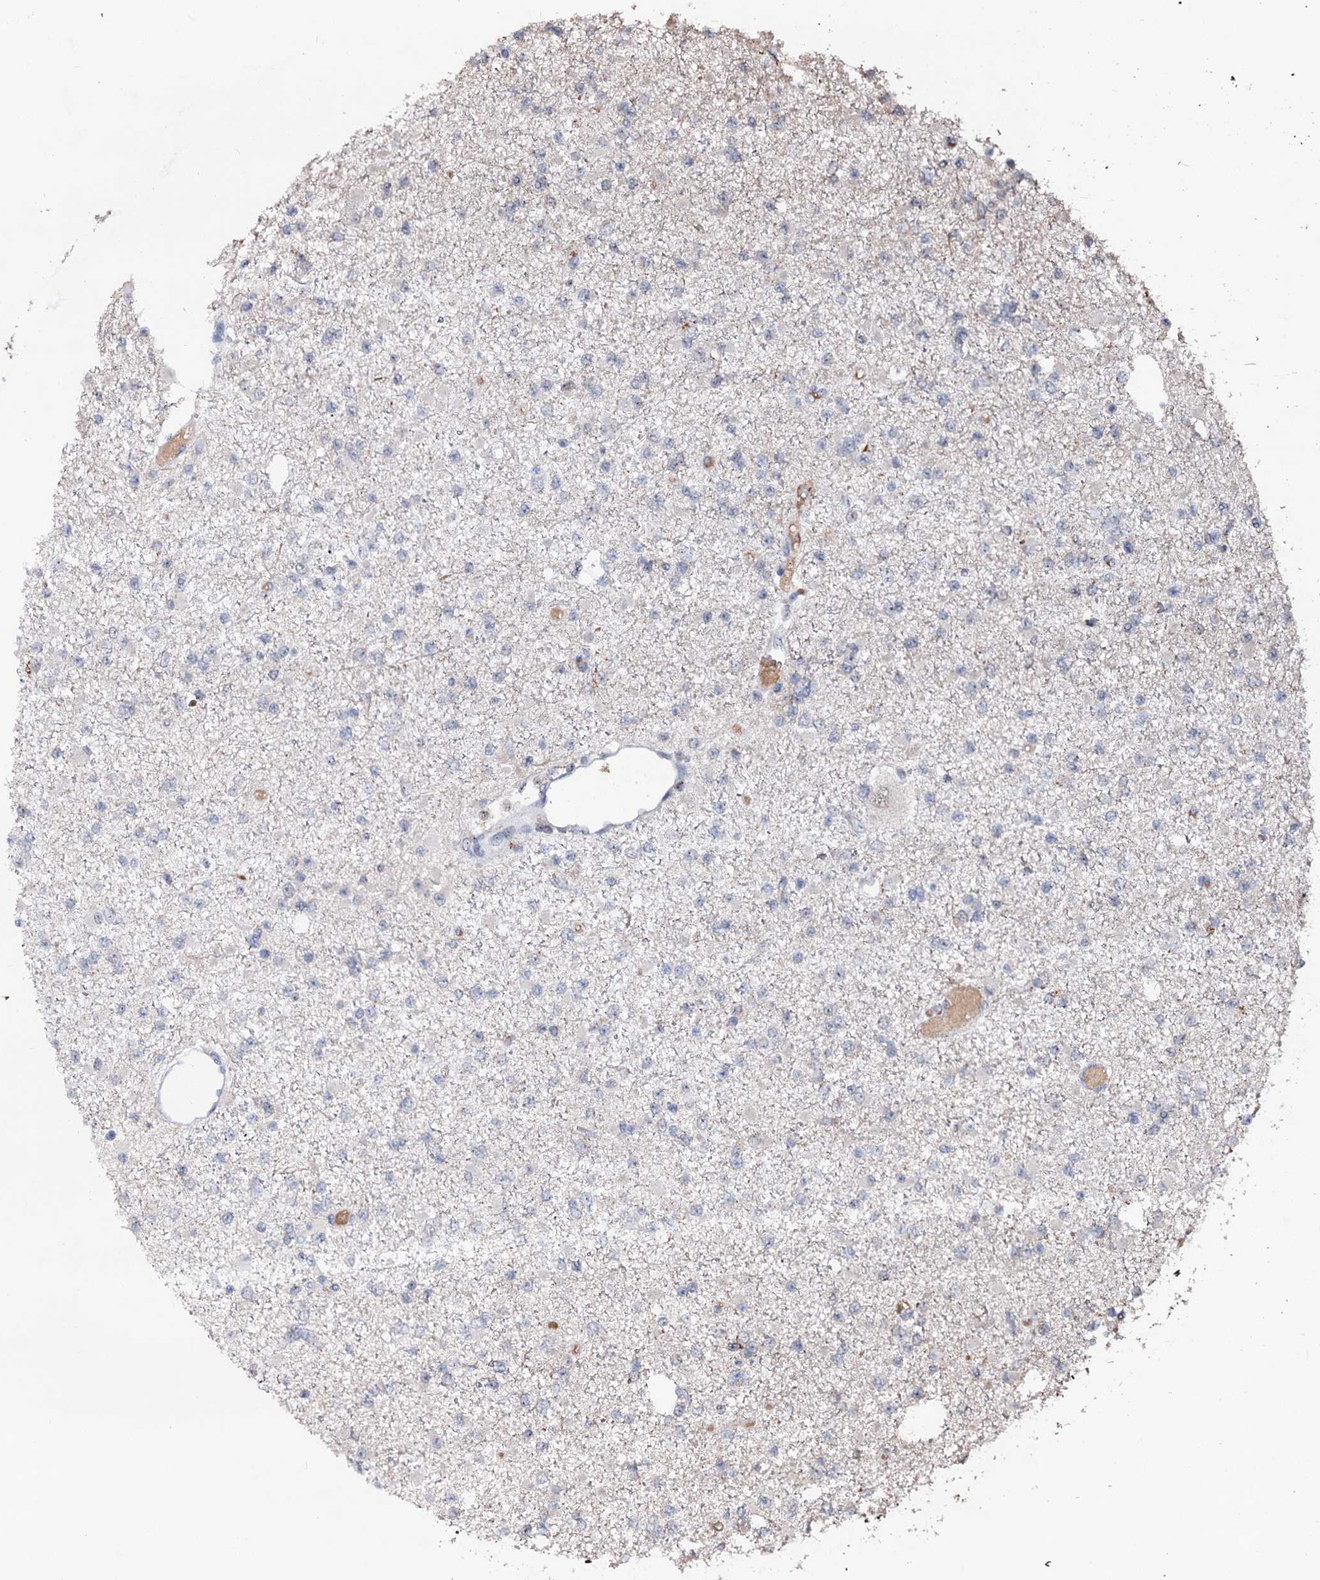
{"staining": {"intensity": "negative", "quantity": "none", "location": "none"}, "tissue": "glioma", "cell_type": "Tumor cells", "image_type": "cancer", "snomed": [{"axis": "morphology", "description": "Glioma, malignant, Low grade"}, {"axis": "topography", "description": "Brain"}], "caption": "Human malignant low-grade glioma stained for a protein using immunohistochemistry shows no positivity in tumor cells.", "gene": "SUPT7L", "patient": {"sex": "female", "age": 22}}